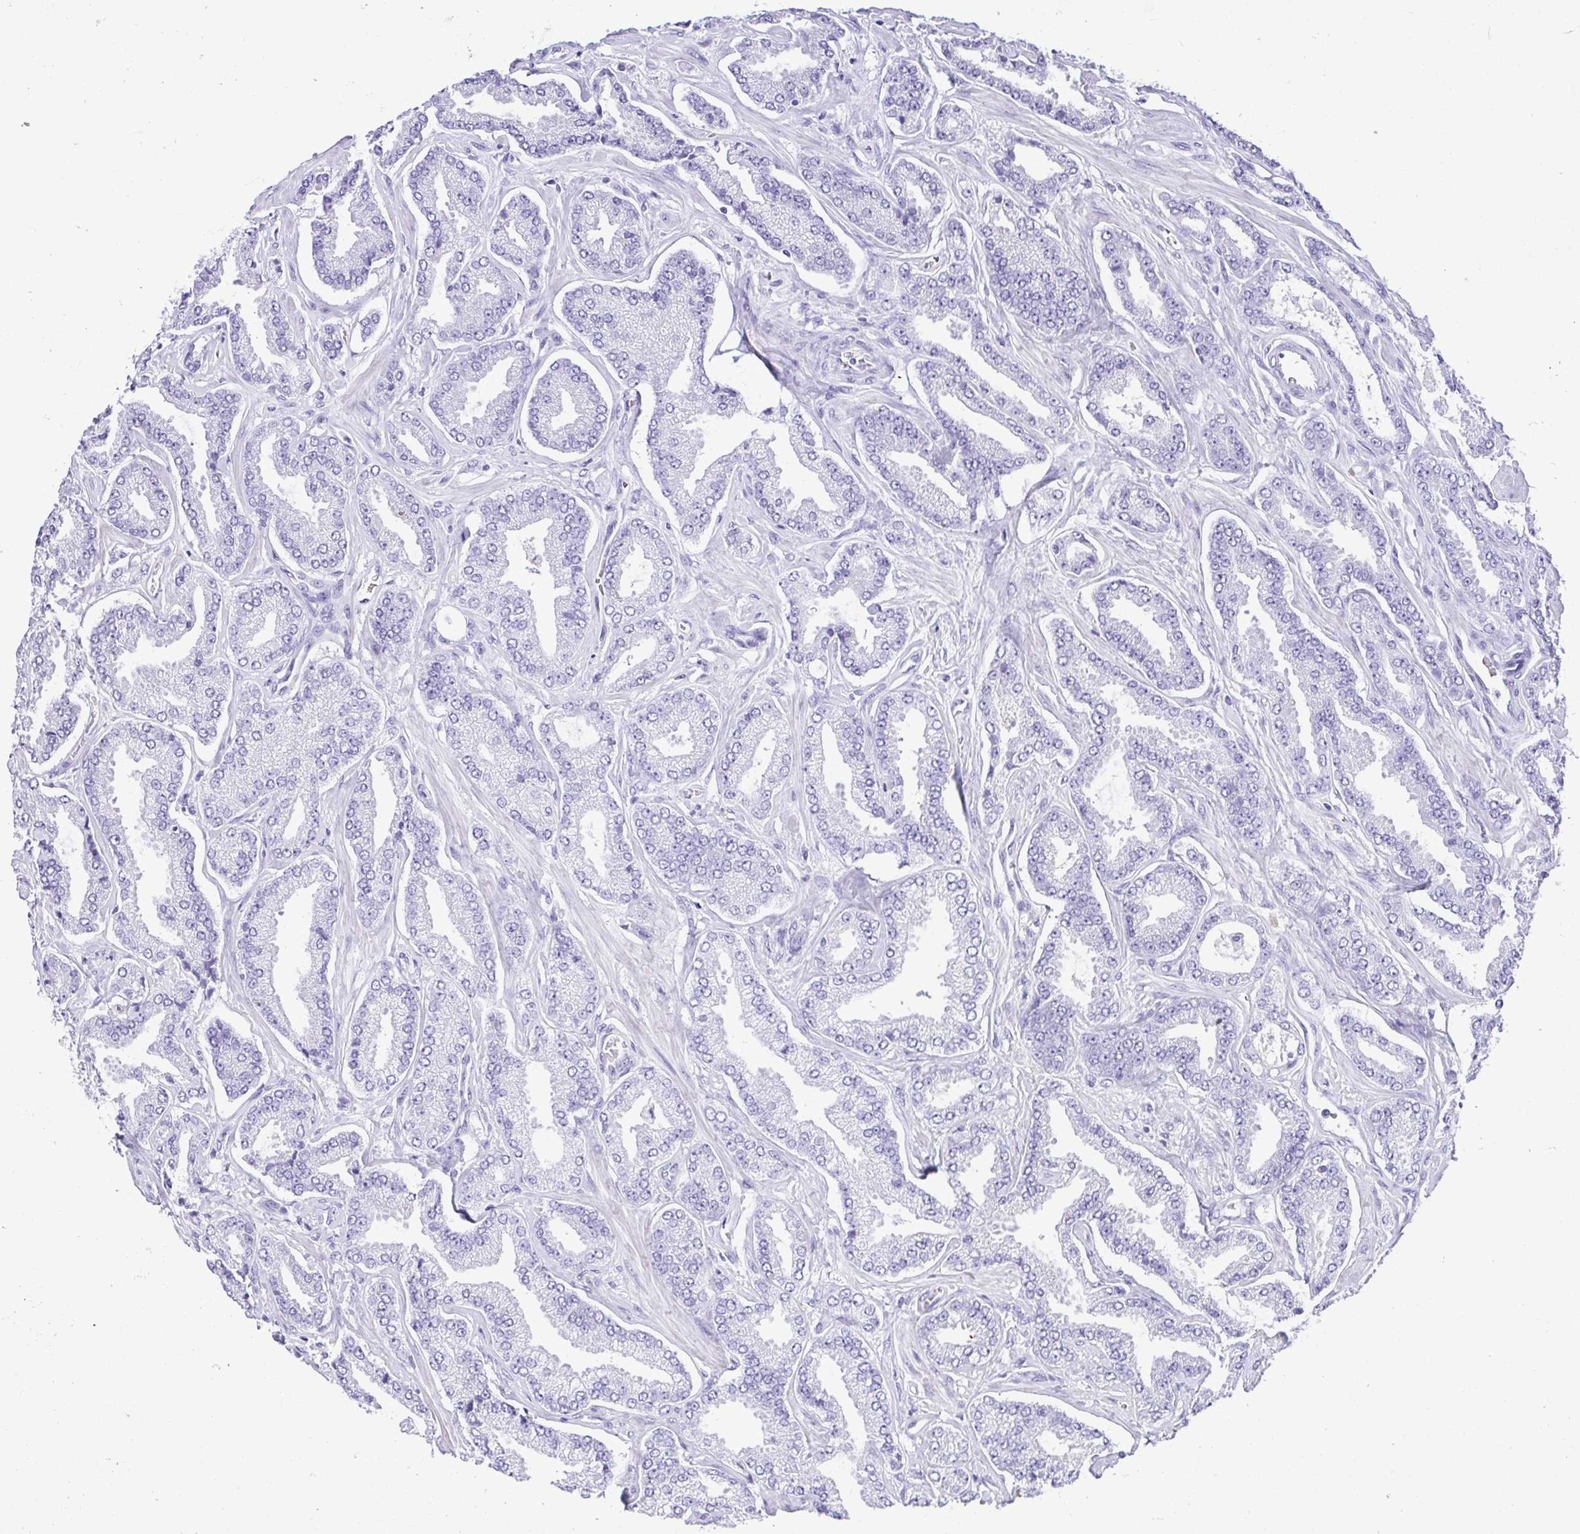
{"staining": {"intensity": "negative", "quantity": "none", "location": "none"}, "tissue": "prostate cancer", "cell_type": "Tumor cells", "image_type": "cancer", "snomed": [{"axis": "morphology", "description": "Adenocarcinoma, Low grade"}, {"axis": "topography", "description": "Prostate"}], "caption": "High power microscopy image of an immunohistochemistry (IHC) micrograph of adenocarcinoma (low-grade) (prostate), revealing no significant expression in tumor cells.", "gene": "CDSN", "patient": {"sex": "male", "age": 55}}